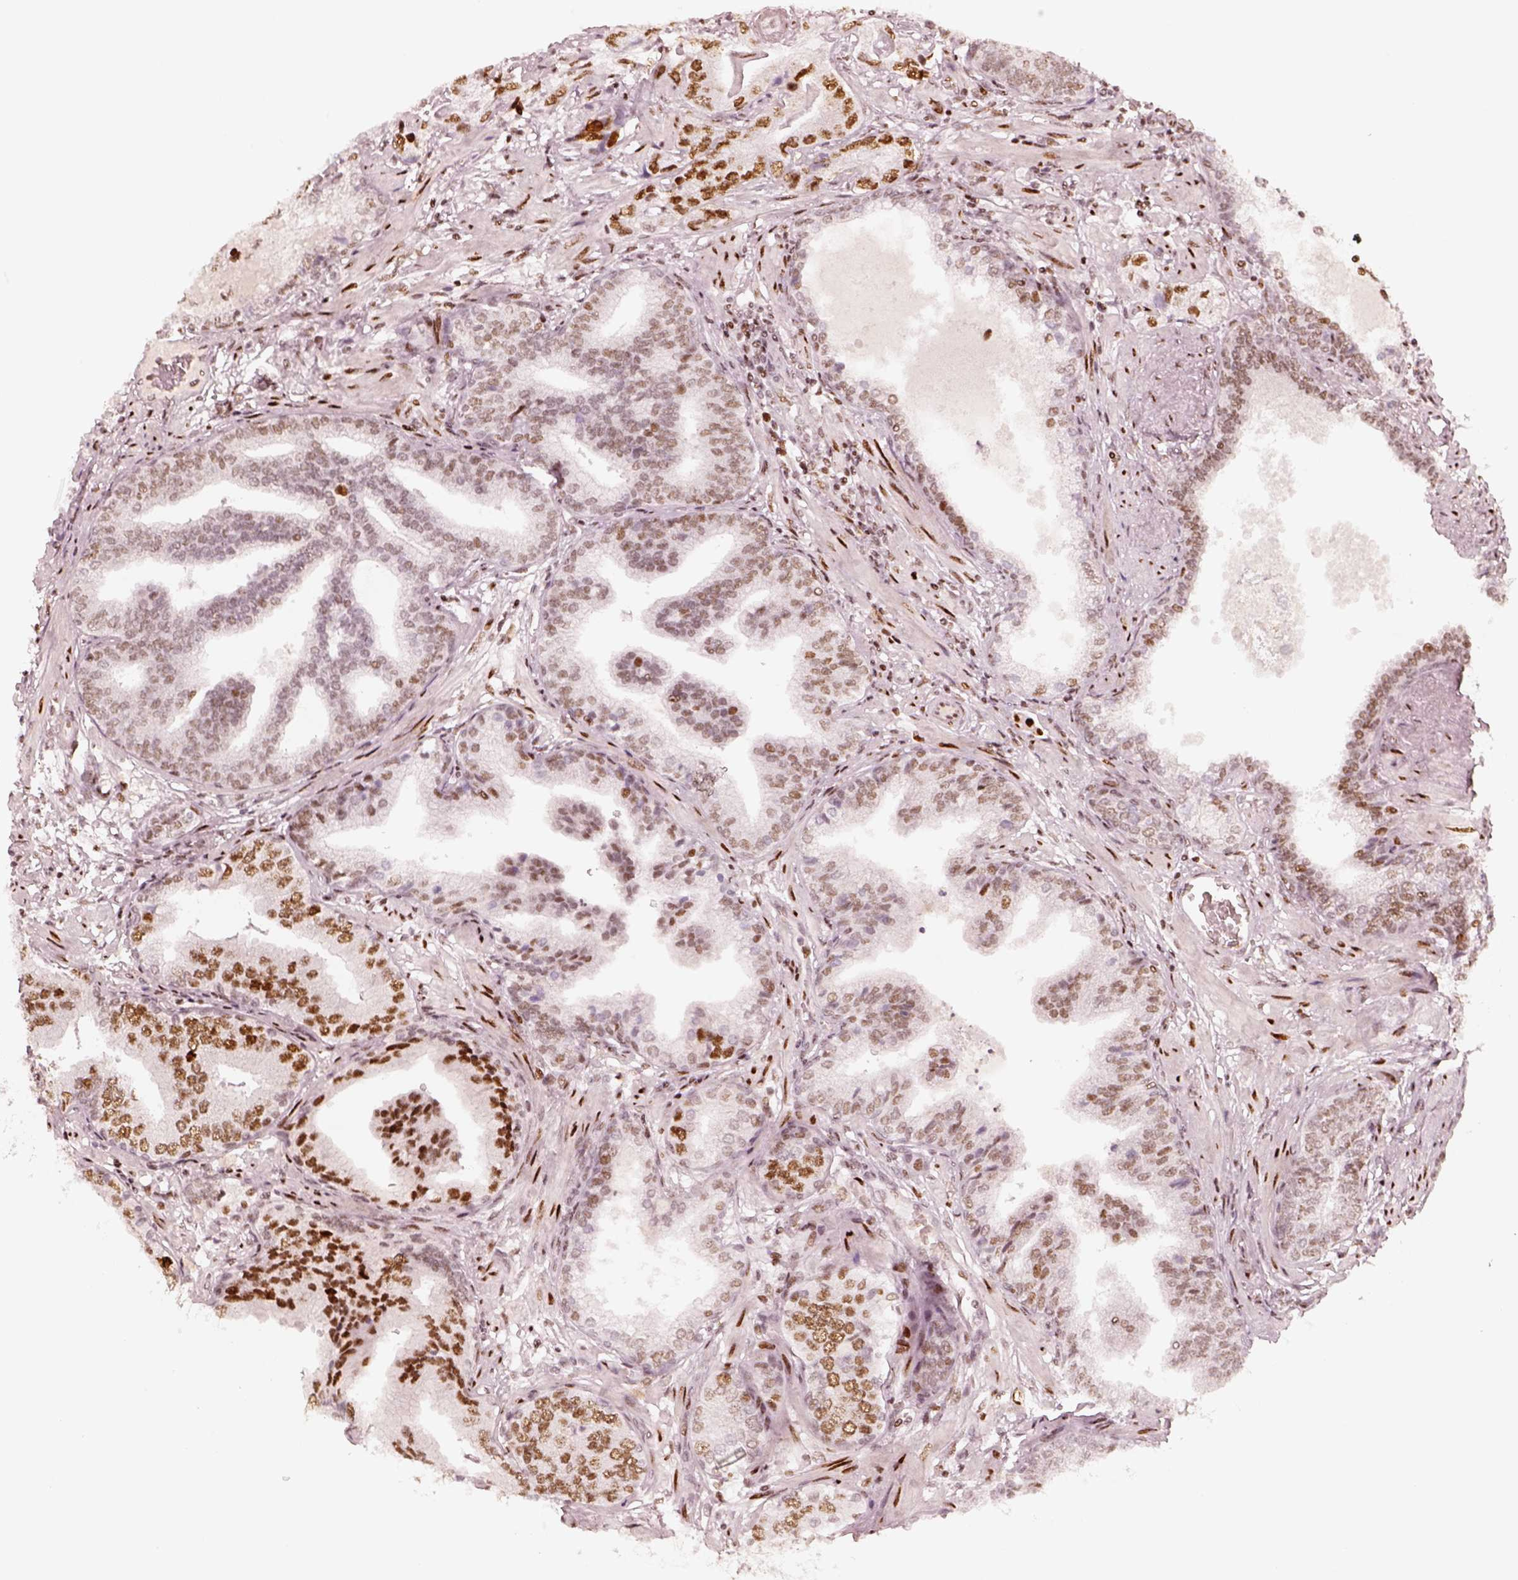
{"staining": {"intensity": "strong", "quantity": ">75%", "location": "nuclear"}, "tissue": "prostate cancer", "cell_type": "Tumor cells", "image_type": "cancer", "snomed": [{"axis": "morphology", "description": "Adenocarcinoma, NOS"}, {"axis": "topography", "description": "Prostate"}], "caption": "A high-resolution histopathology image shows immunohistochemistry staining of prostate cancer, which reveals strong nuclear positivity in about >75% of tumor cells. The staining was performed using DAB, with brown indicating positive protein expression. Nuclei are stained blue with hematoxylin.", "gene": "HNRNPC", "patient": {"sex": "male", "age": 64}}